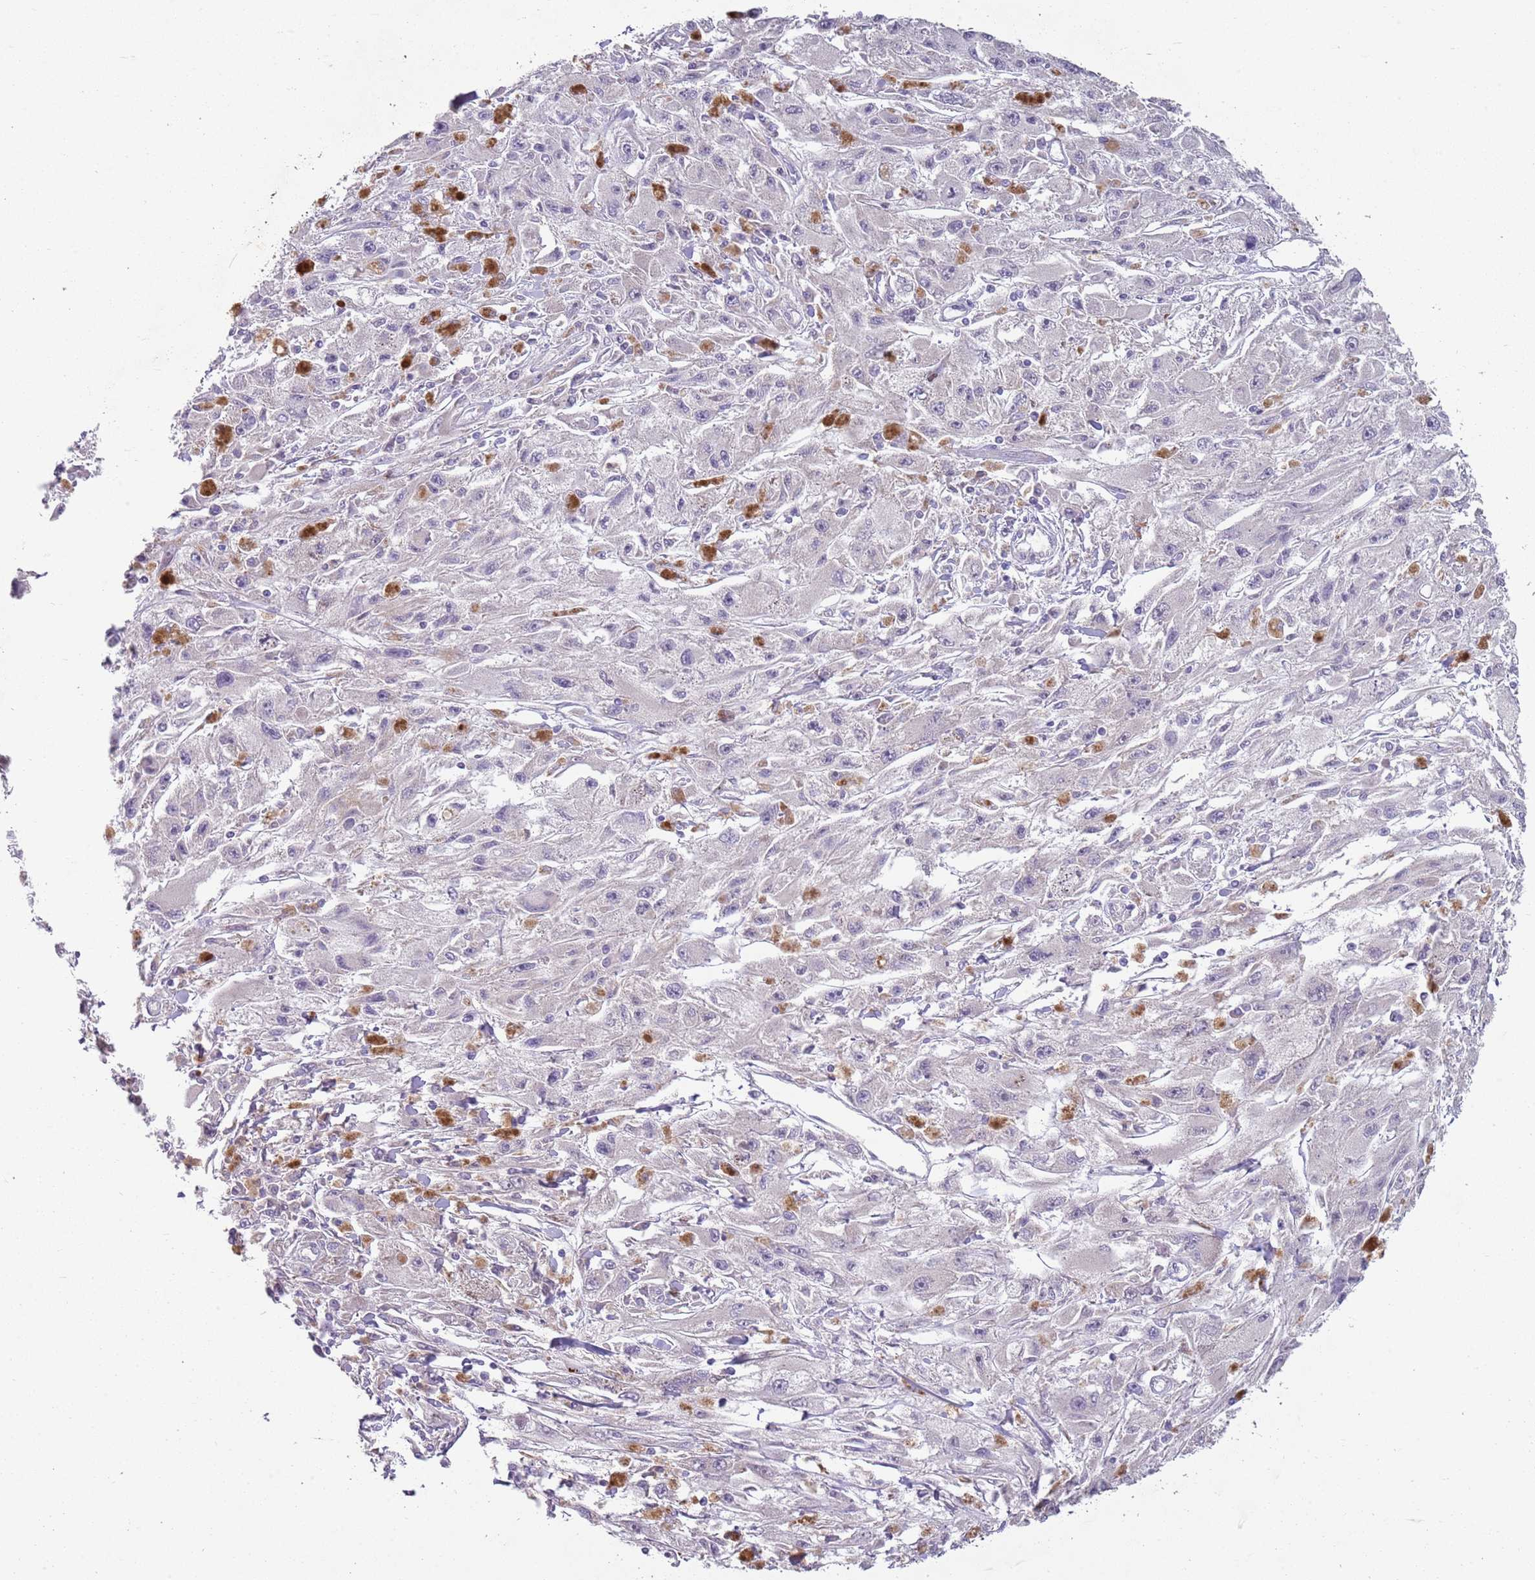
{"staining": {"intensity": "negative", "quantity": "none", "location": "none"}, "tissue": "melanoma", "cell_type": "Tumor cells", "image_type": "cancer", "snomed": [{"axis": "morphology", "description": "Malignant melanoma, Metastatic site"}, {"axis": "topography", "description": "Skin"}], "caption": "The image reveals no significant expression in tumor cells of melanoma. The staining is performed using DAB brown chromogen with nuclei counter-stained in using hematoxylin.", "gene": "ZNF583", "patient": {"sex": "male", "age": 53}}